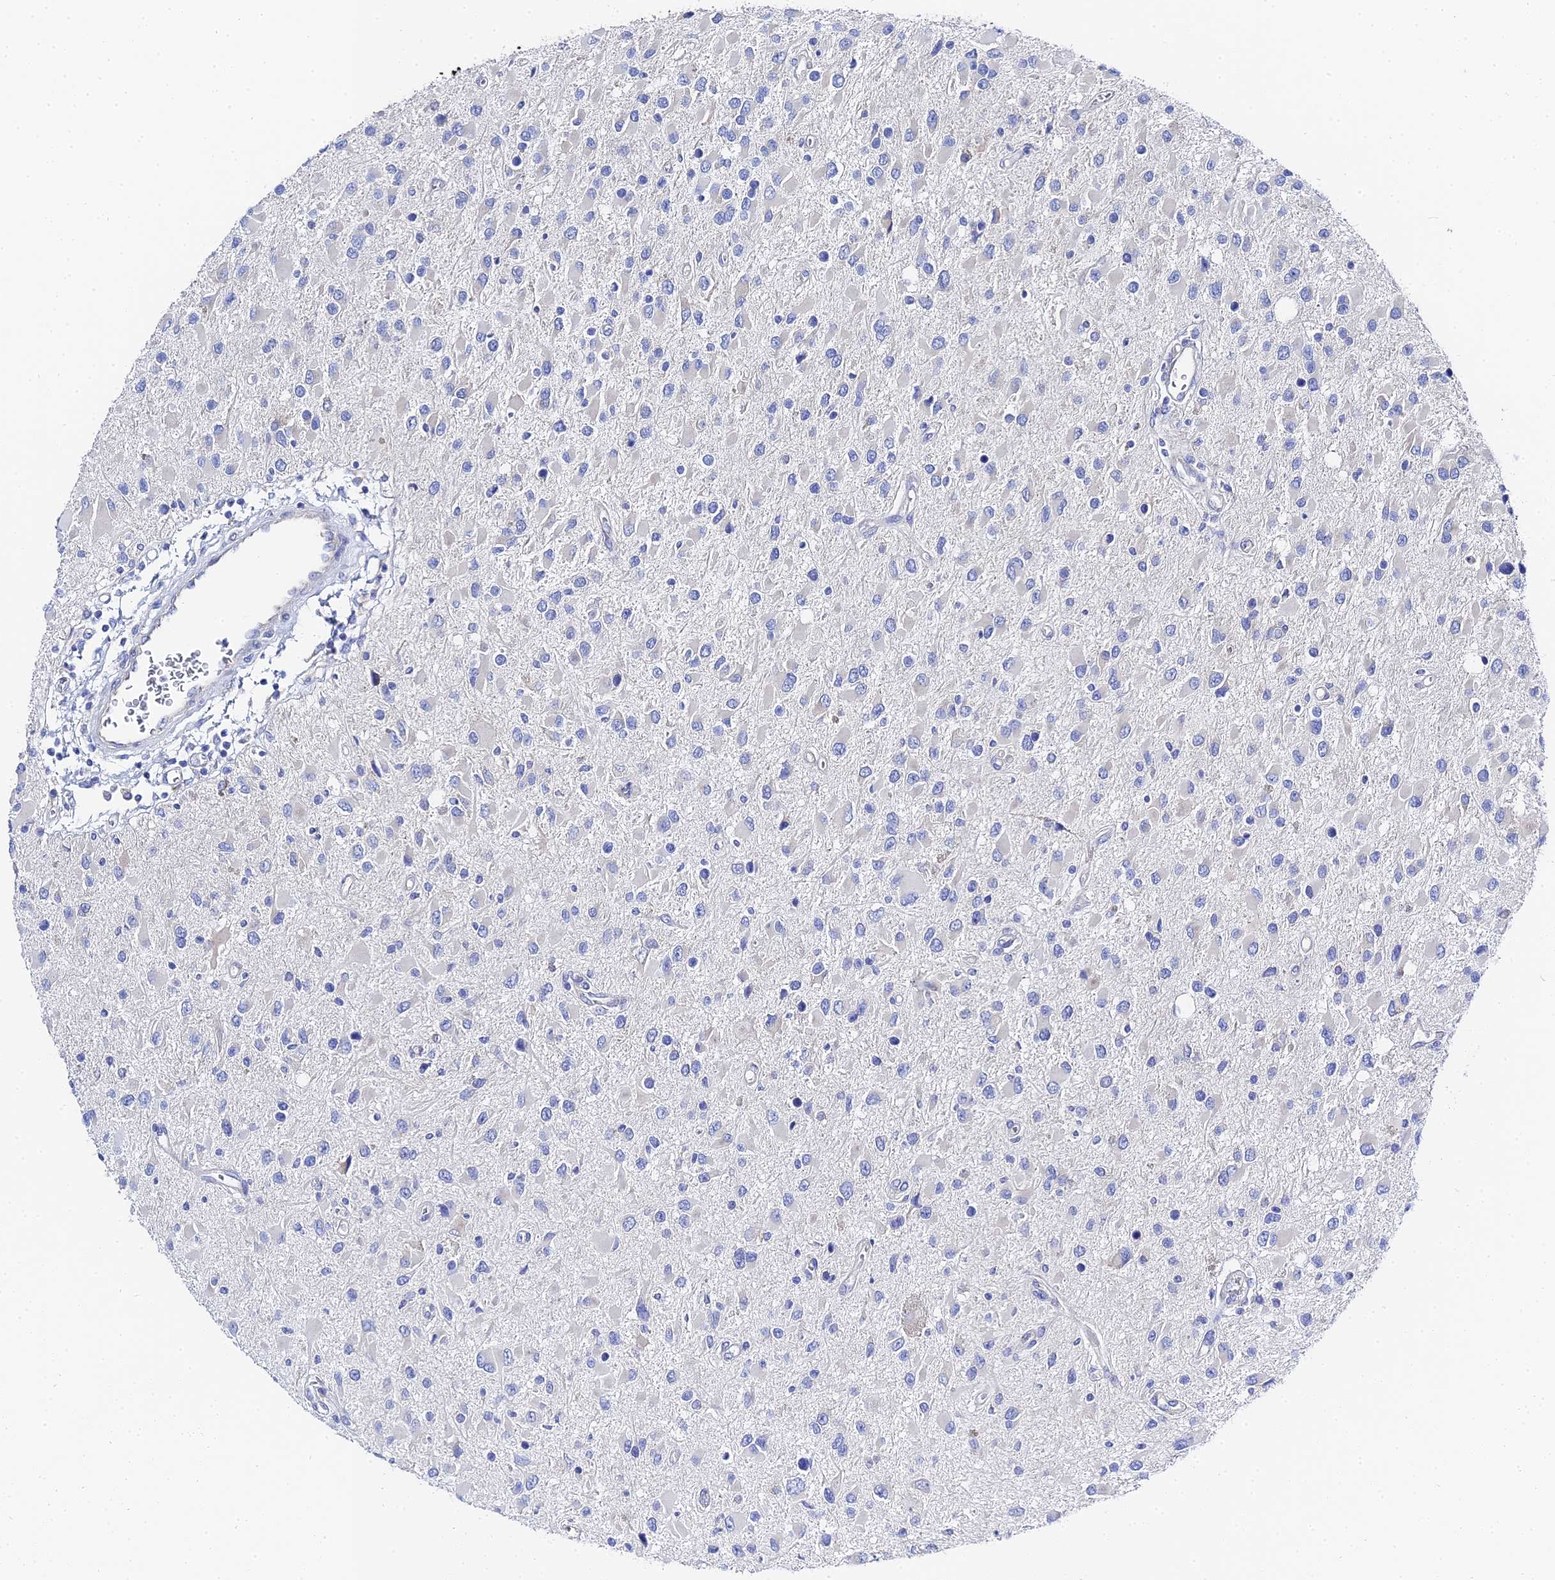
{"staining": {"intensity": "negative", "quantity": "none", "location": "none"}, "tissue": "glioma", "cell_type": "Tumor cells", "image_type": "cancer", "snomed": [{"axis": "morphology", "description": "Glioma, malignant, High grade"}, {"axis": "topography", "description": "Brain"}], "caption": "Tumor cells show no significant protein positivity in malignant glioma (high-grade).", "gene": "PTTG1", "patient": {"sex": "male", "age": 53}}